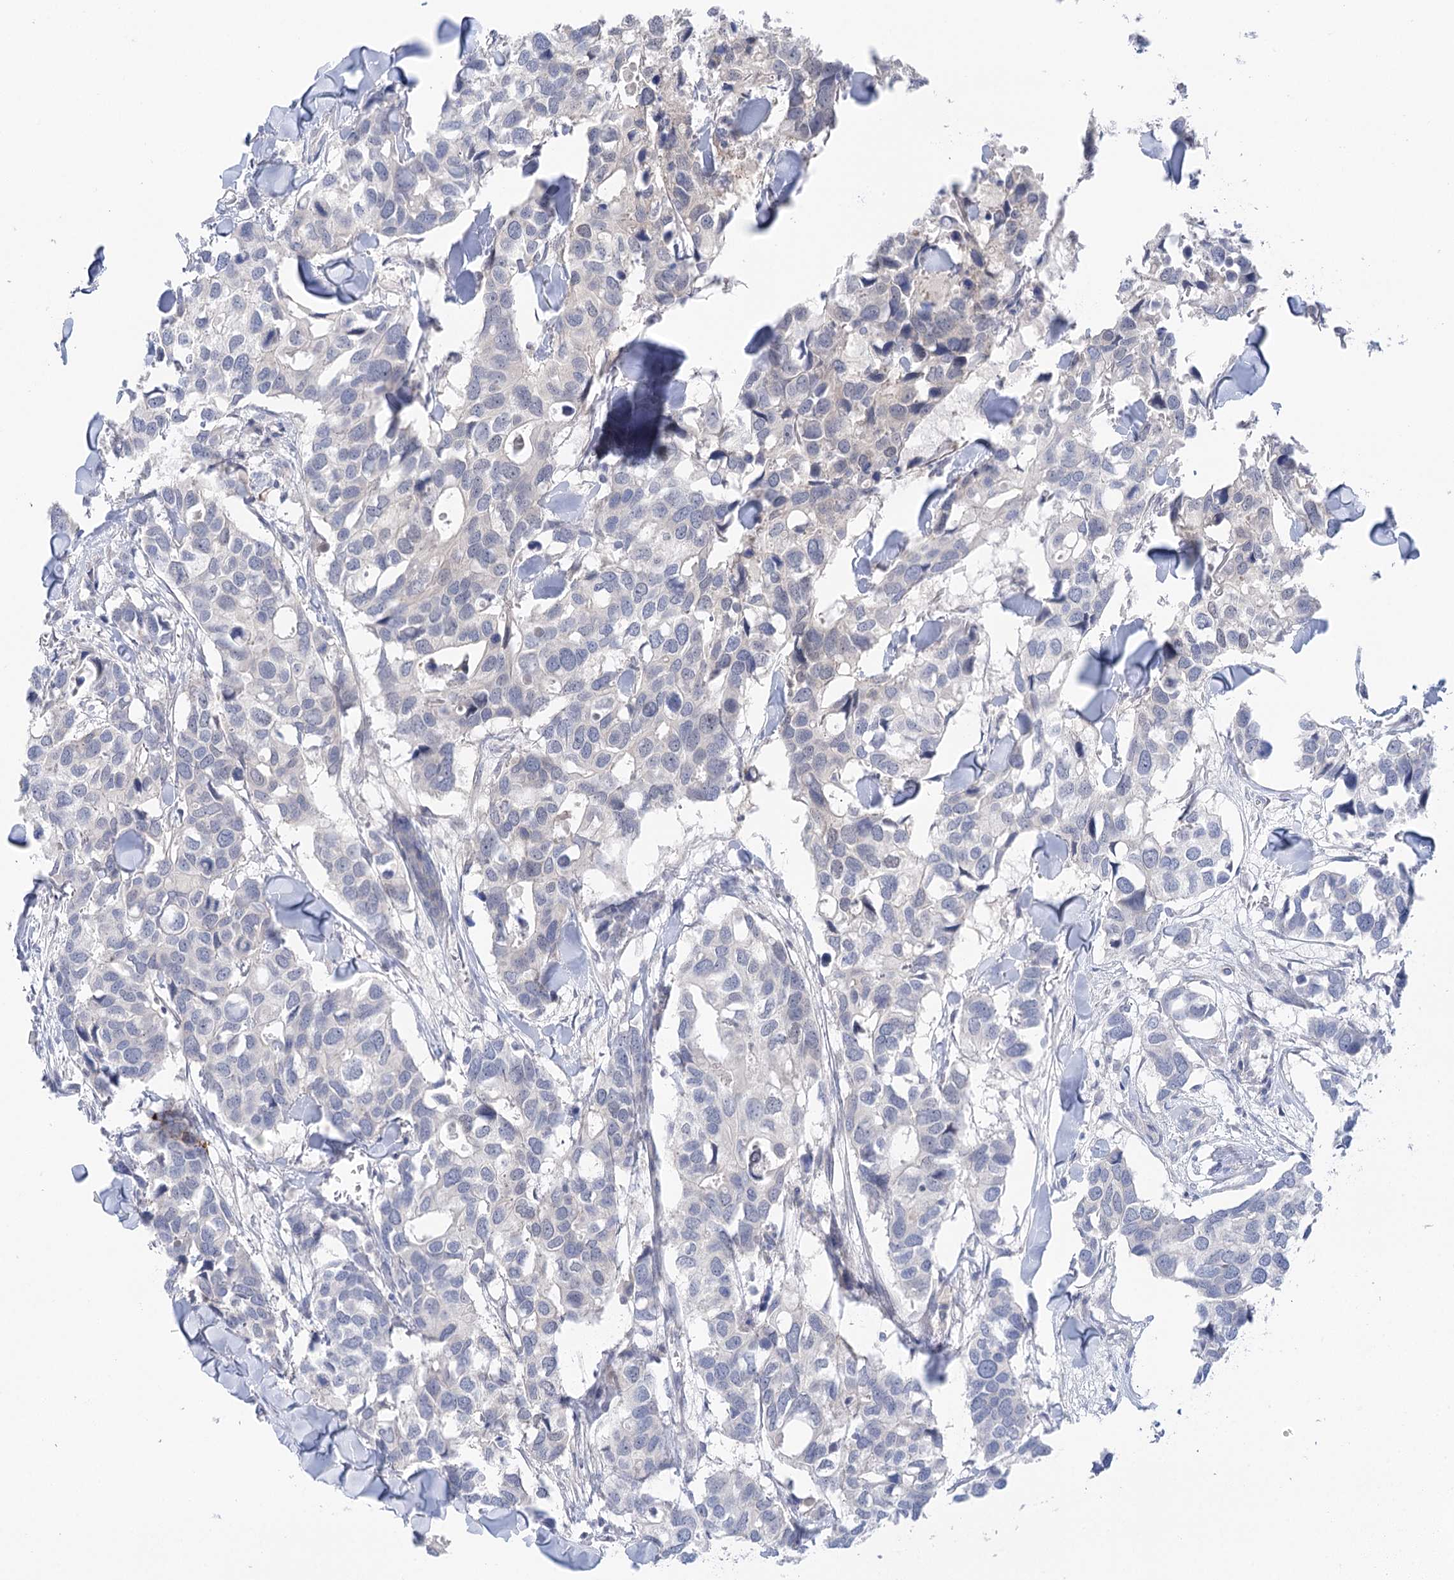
{"staining": {"intensity": "negative", "quantity": "none", "location": "none"}, "tissue": "breast cancer", "cell_type": "Tumor cells", "image_type": "cancer", "snomed": [{"axis": "morphology", "description": "Duct carcinoma"}, {"axis": "topography", "description": "Breast"}], "caption": "Tumor cells show no significant expression in breast cancer (invasive ductal carcinoma). The staining was performed using DAB (3,3'-diaminobenzidine) to visualize the protein expression in brown, while the nuclei were stained in blue with hematoxylin (Magnification: 20x).", "gene": "LALBA", "patient": {"sex": "female", "age": 83}}